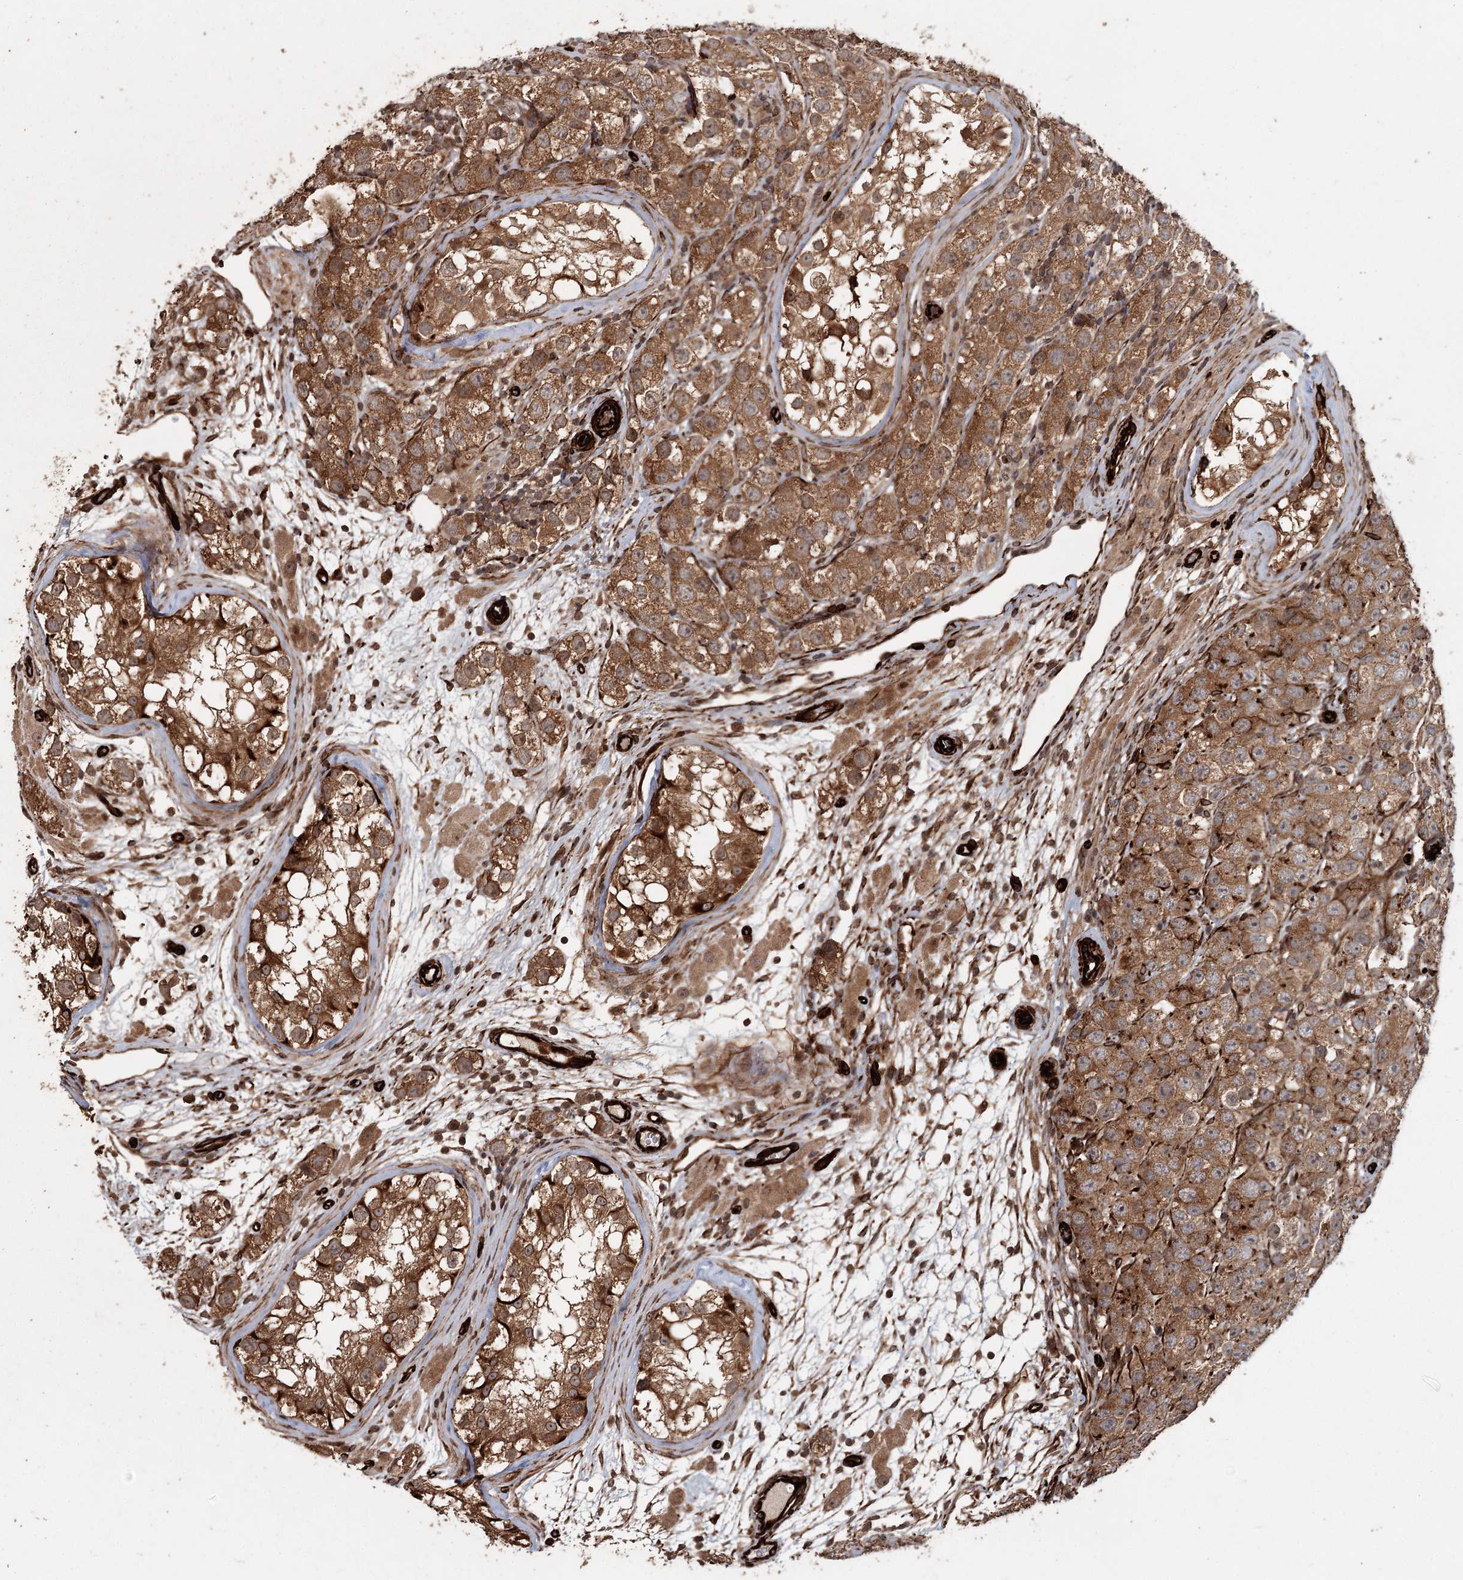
{"staining": {"intensity": "moderate", "quantity": ">75%", "location": "cytoplasmic/membranous"}, "tissue": "testis cancer", "cell_type": "Tumor cells", "image_type": "cancer", "snomed": [{"axis": "morphology", "description": "Seminoma, NOS"}, {"axis": "topography", "description": "Testis"}], "caption": "Moderate cytoplasmic/membranous staining is appreciated in approximately >75% of tumor cells in testis seminoma.", "gene": "RPAP3", "patient": {"sex": "male", "age": 28}}